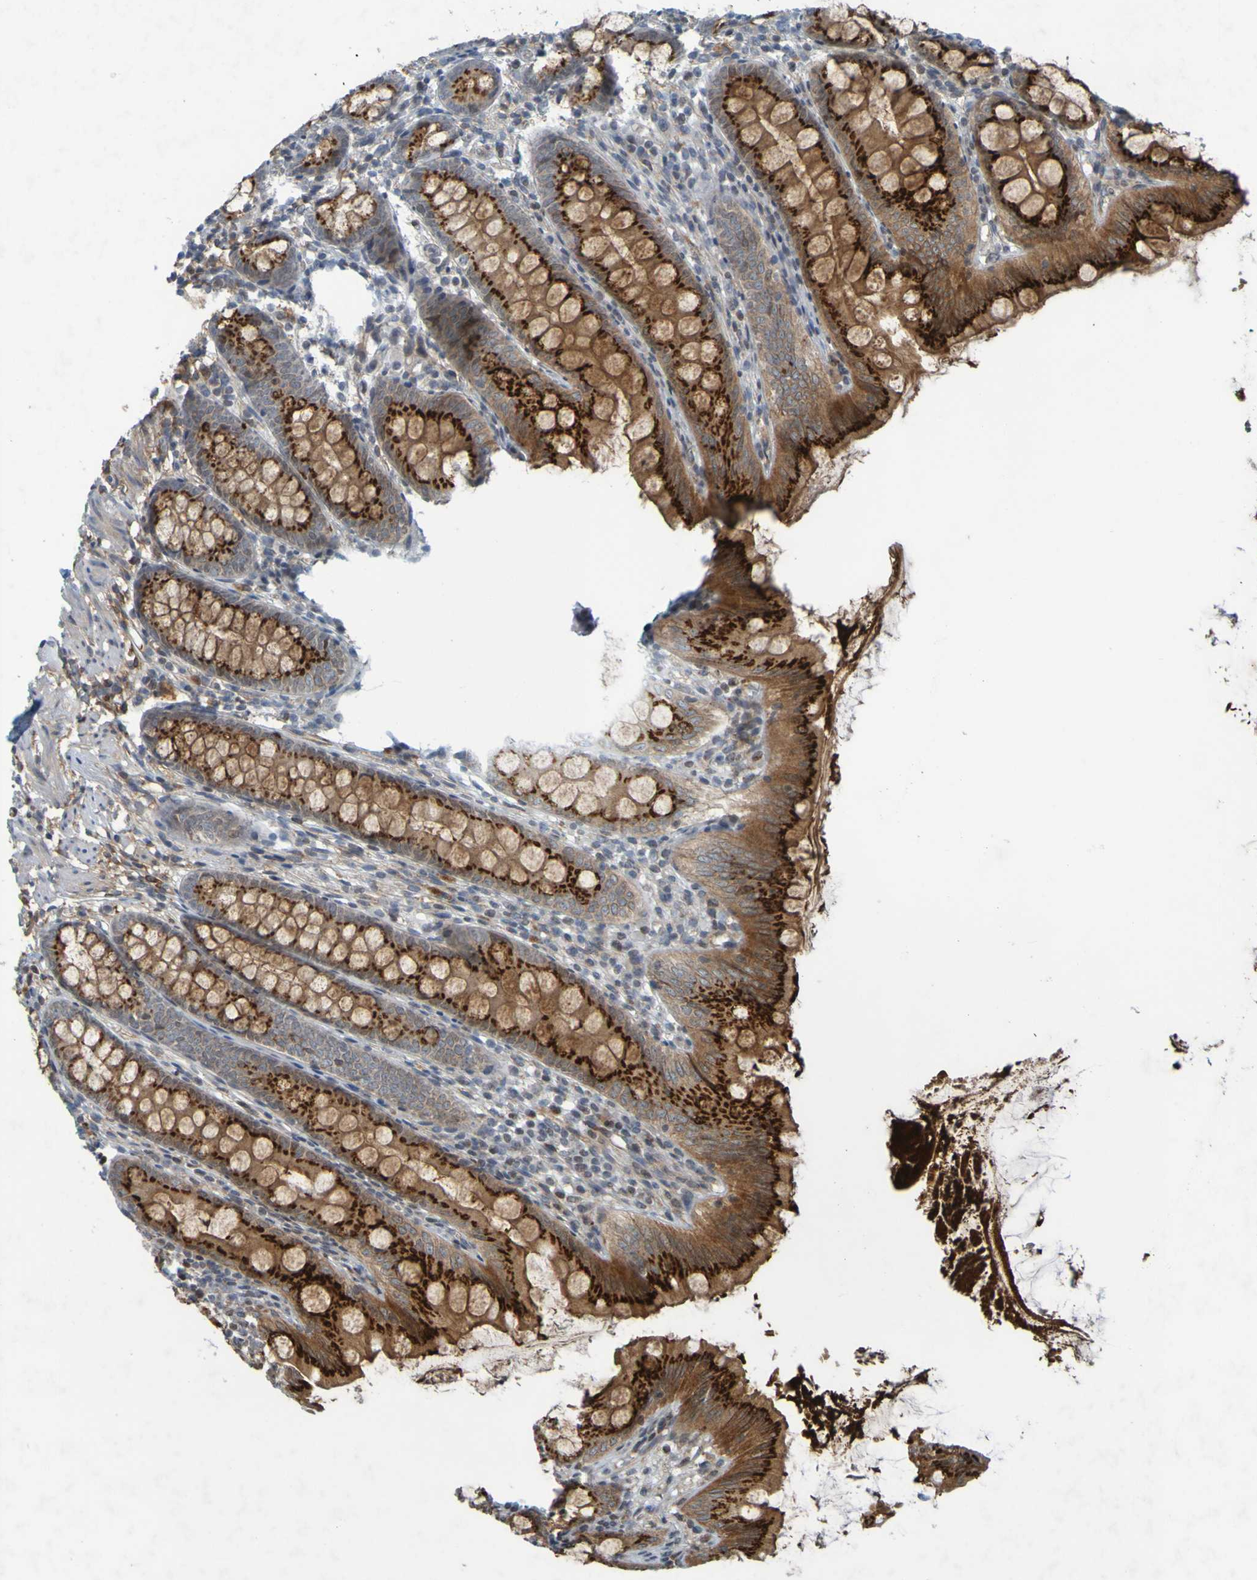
{"staining": {"intensity": "strong", "quantity": ">75%", "location": "cytoplasmic/membranous"}, "tissue": "appendix", "cell_type": "Glandular cells", "image_type": "normal", "snomed": [{"axis": "morphology", "description": "Normal tissue, NOS"}, {"axis": "topography", "description": "Appendix"}], "caption": "An IHC photomicrograph of unremarkable tissue is shown. Protein staining in brown highlights strong cytoplasmic/membranous positivity in appendix within glandular cells. (brown staining indicates protein expression, while blue staining denotes nuclei).", "gene": "GUCY1A1", "patient": {"sex": "female", "age": 77}}